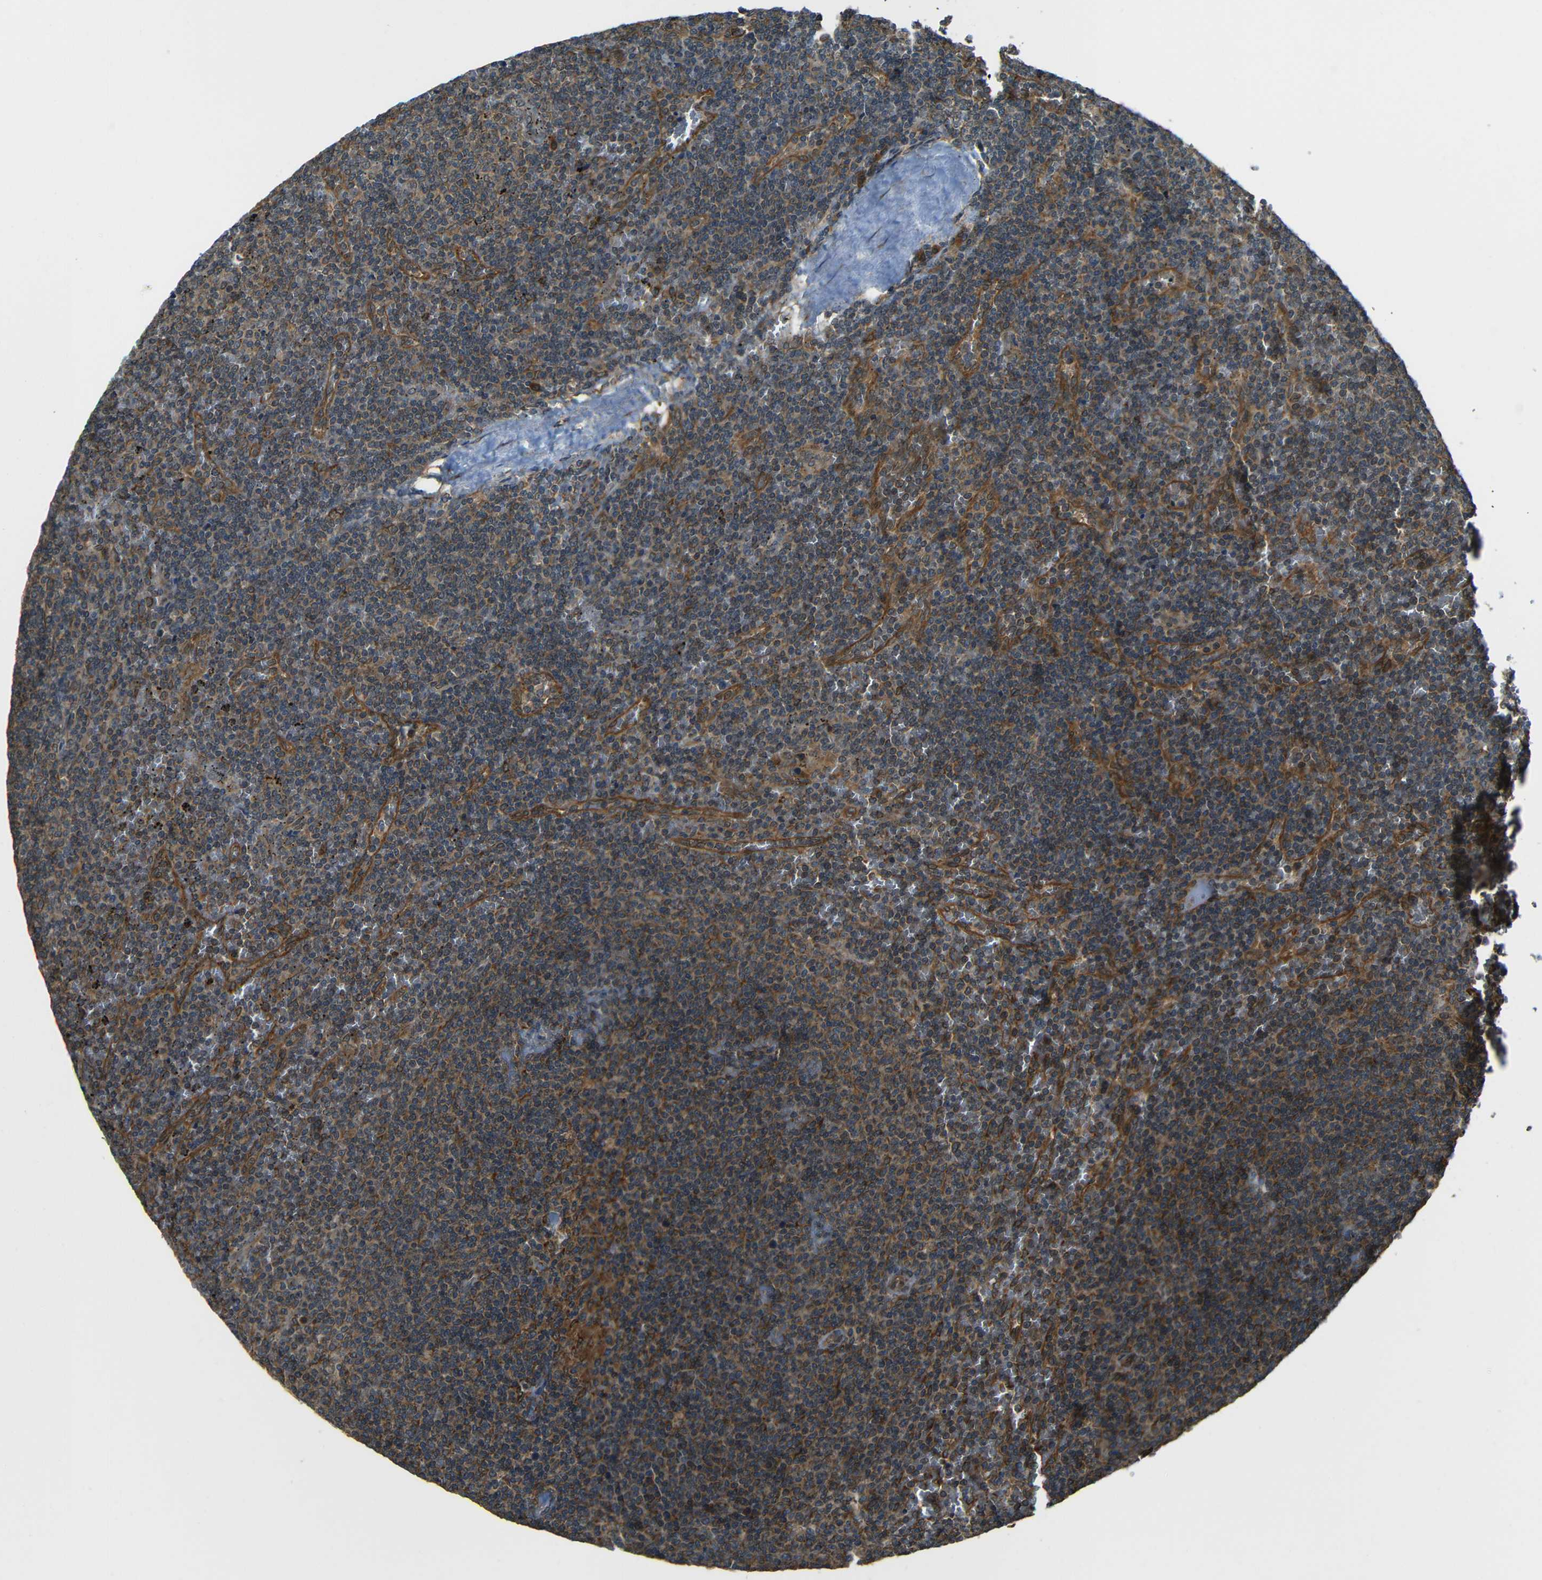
{"staining": {"intensity": "strong", "quantity": "25%-75%", "location": "cytoplasmic/membranous"}, "tissue": "lymphoma", "cell_type": "Tumor cells", "image_type": "cancer", "snomed": [{"axis": "morphology", "description": "Malignant lymphoma, non-Hodgkin's type, Low grade"}, {"axis": "topography", "description": "Spleen"}], "caption": "About 25%-75% of tumor cells in lymphoma show strong cytoplasmic/membranous protein positivity as visualized by brown immunohistochemical staining.", "gene": "VAPB", "patient": {"sex": "female", "age": 50}}